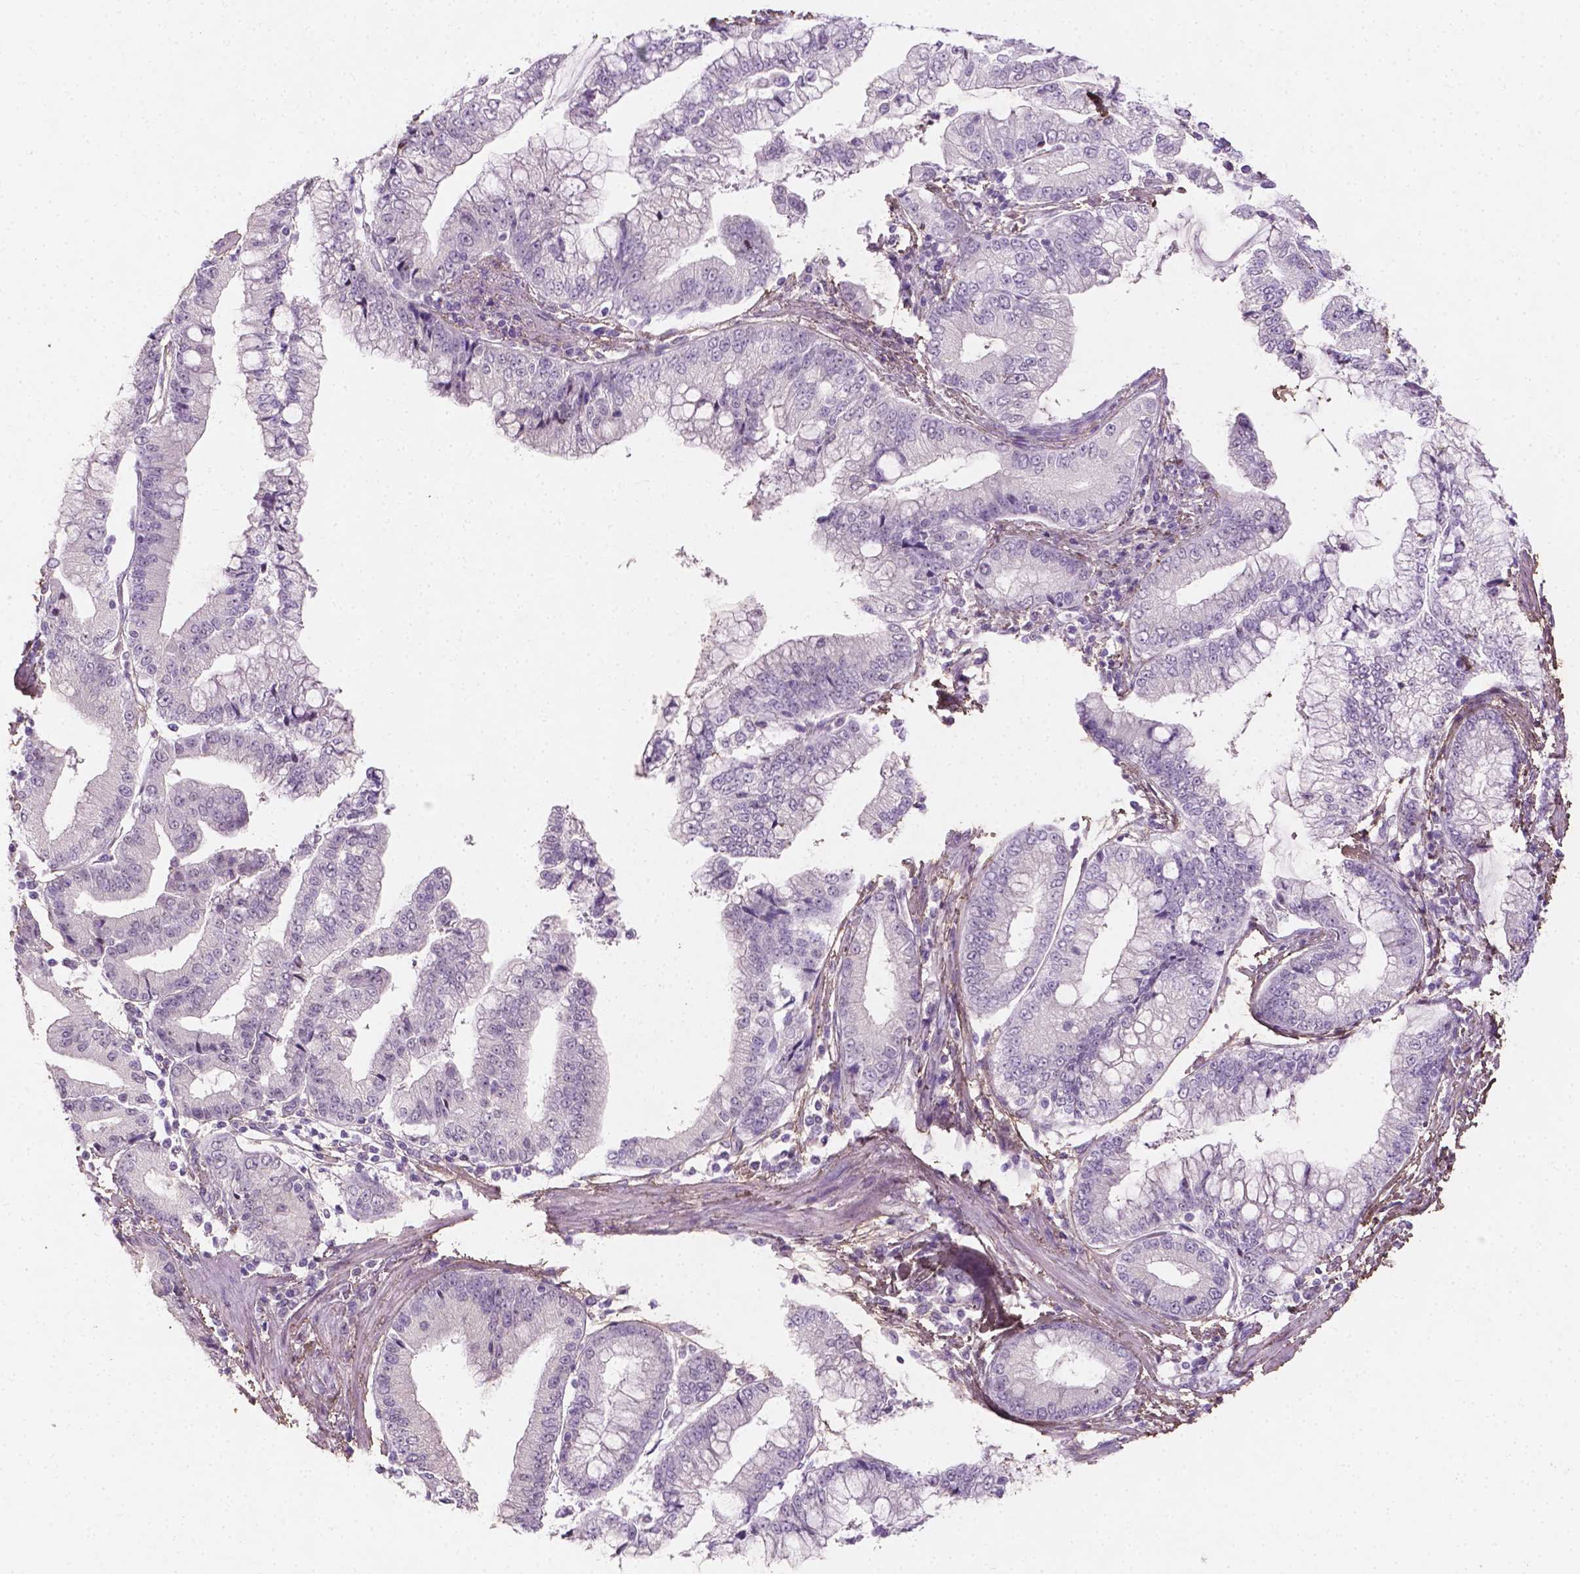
{"staining": {"intensity": "negative", "quantity": "none", "location": "none"}, "tissue": "stomach cancer", "cell_type": "Tumor cells", "image_type": "cancer", "snomed": [{"axis": "morphology", "description": "Adenocarcinoma, NOS"}, {"axis": "topography", "description": "Stomach, upper"}], "caption": "This is an IHC histopathology image of human stomach cancer. There is no staining in tumor cells.", "gene": "DLG2", "patient": {"sex": "female", "age": 74}}